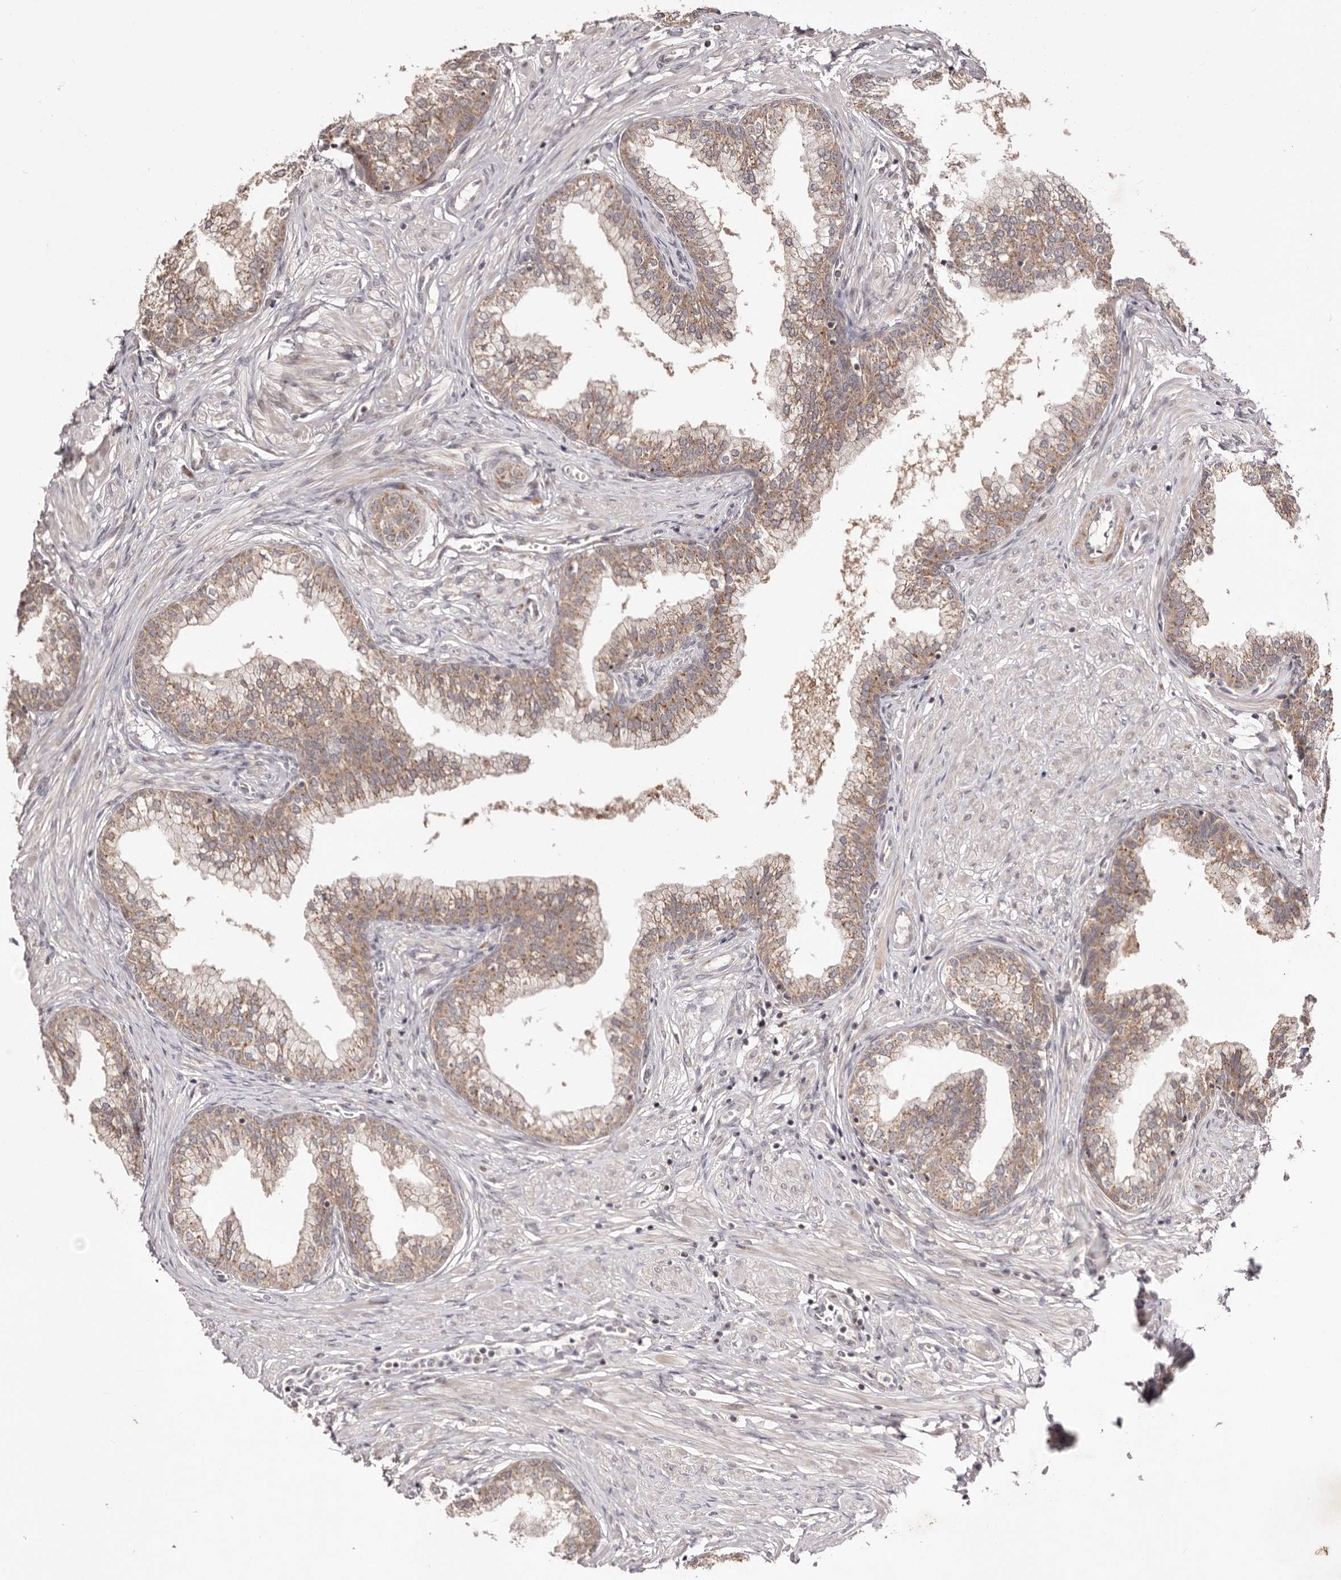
{"staining": {"intensity": "moderate", "quantity": ">75%", "location": "cytoplasmic/membranous"}, "tissue": "prostate", "cell_type": "Glandular cells", "image_type": "normal", "snomed": [{"axis": "morphology", "description": "Normal tissue, NOS"}, {"axis": "morphology", "description": "Urothelial carcinoma, Low grade"}, {"axis": "topography", "description": "Urinary bladder"}, {"axis": "topography", "description": "Prostate"}], "caption": "High-magnification brightfield microscopy of normal prostate stained with DAB (3,3'-diaminobenzidine) (brown) and counterstained with hematoxylin (blue). glandular cells exhibit moderate cytoplasmic/membranous staining is identified in about>75% of cells.", "gene": "EGR3", "patient": {"sex": "male", "age": 60}}